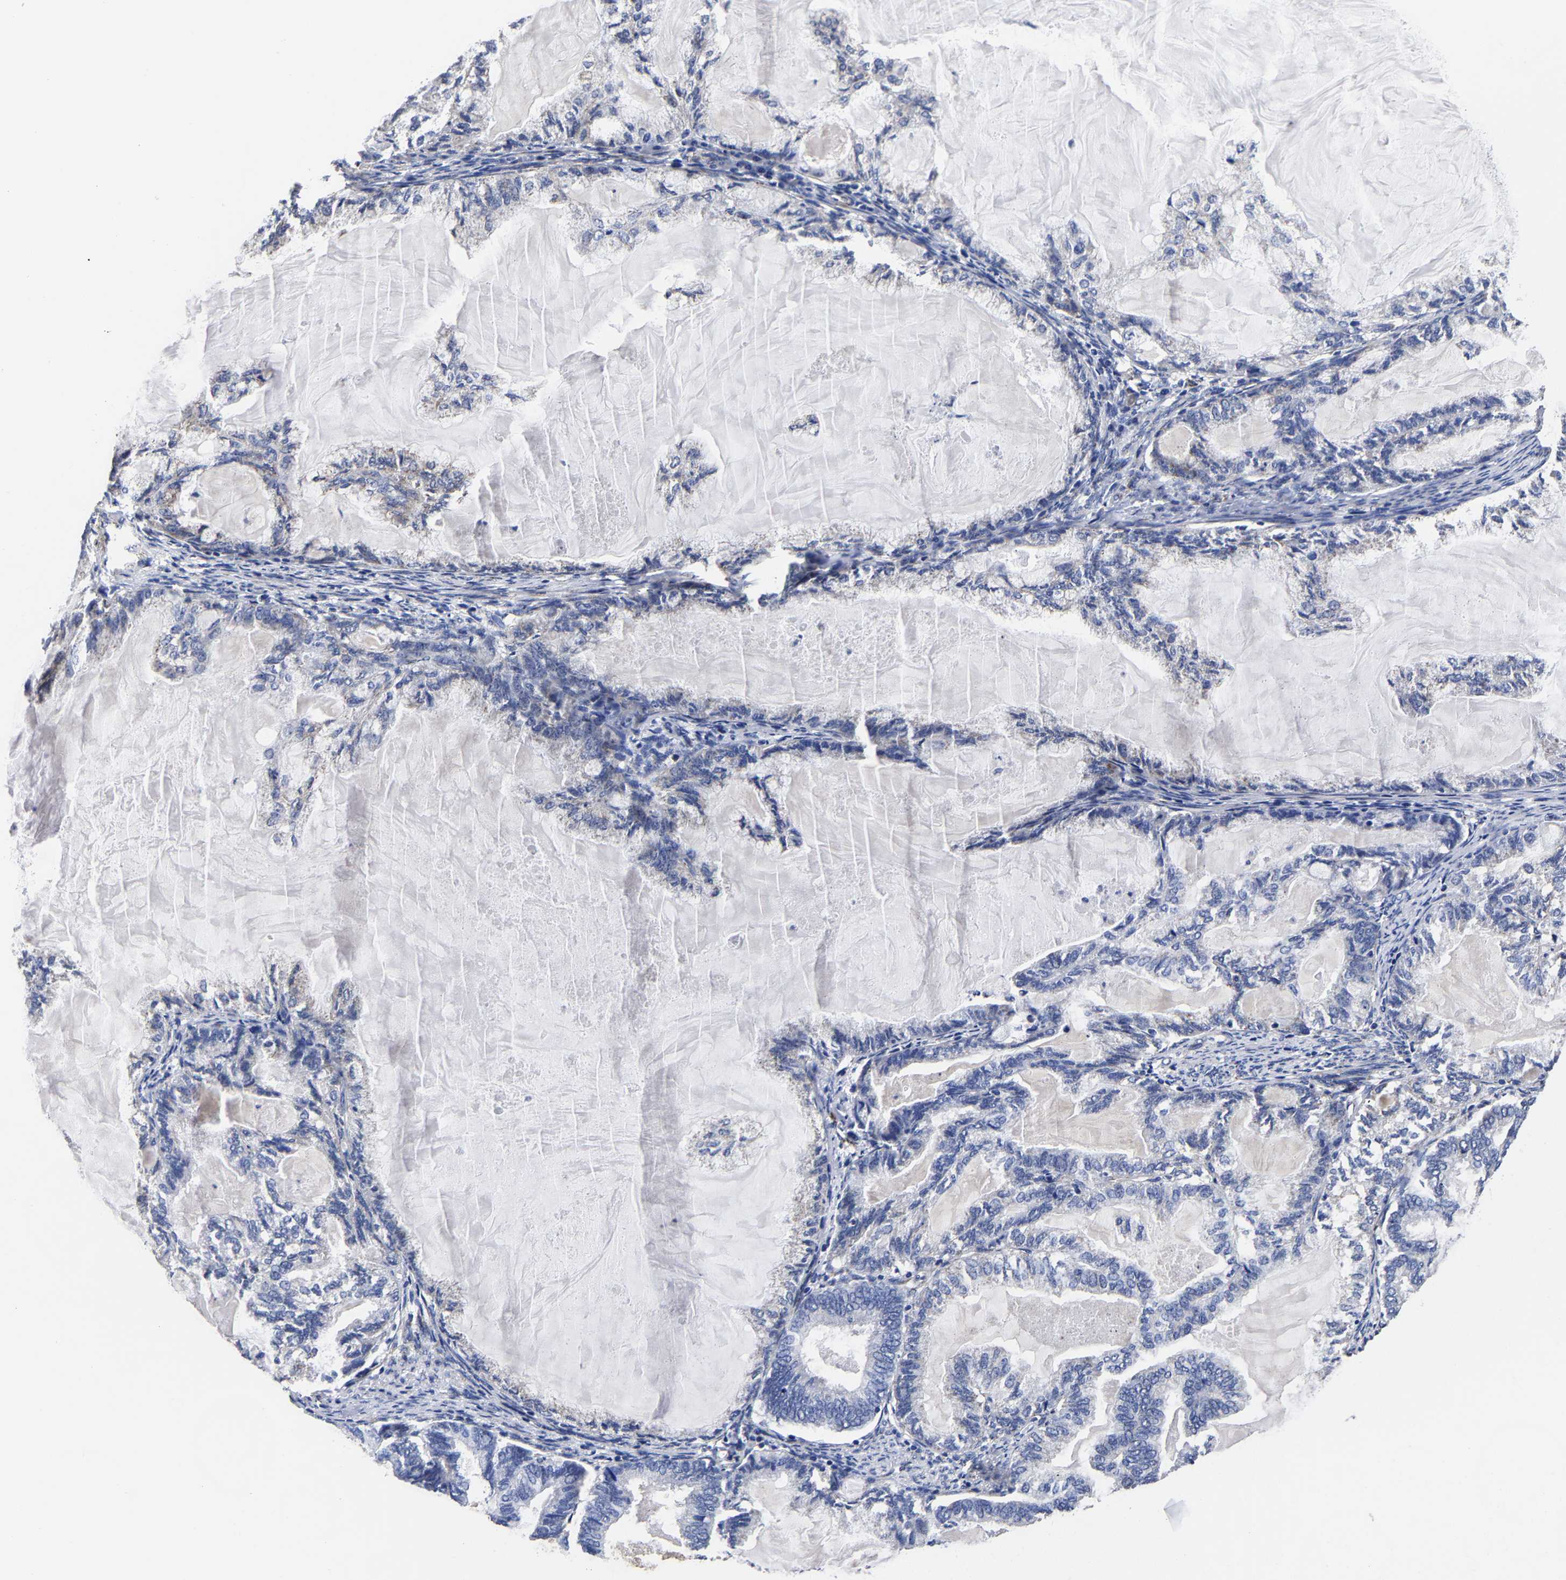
{"staining": {"intensity": "negative", "quantity": "none", "location": "none"}, "tissue": "endometrial cancer", "cell_type": "Tumor cells", "image_type": "cancer", "snomed": [{"axis": "morphology", "description": "Adenocarcinoma, NOS"}, {"axis": "topography", "description": "Endometrium"}], "caption": "Immunohistochemical staining of human endometrial cancer (adenocarcinoma) demonstrates no significant positivity in tumor cells.", "gene": "AASS", "patient": {"sex": "female", "age": 86}}